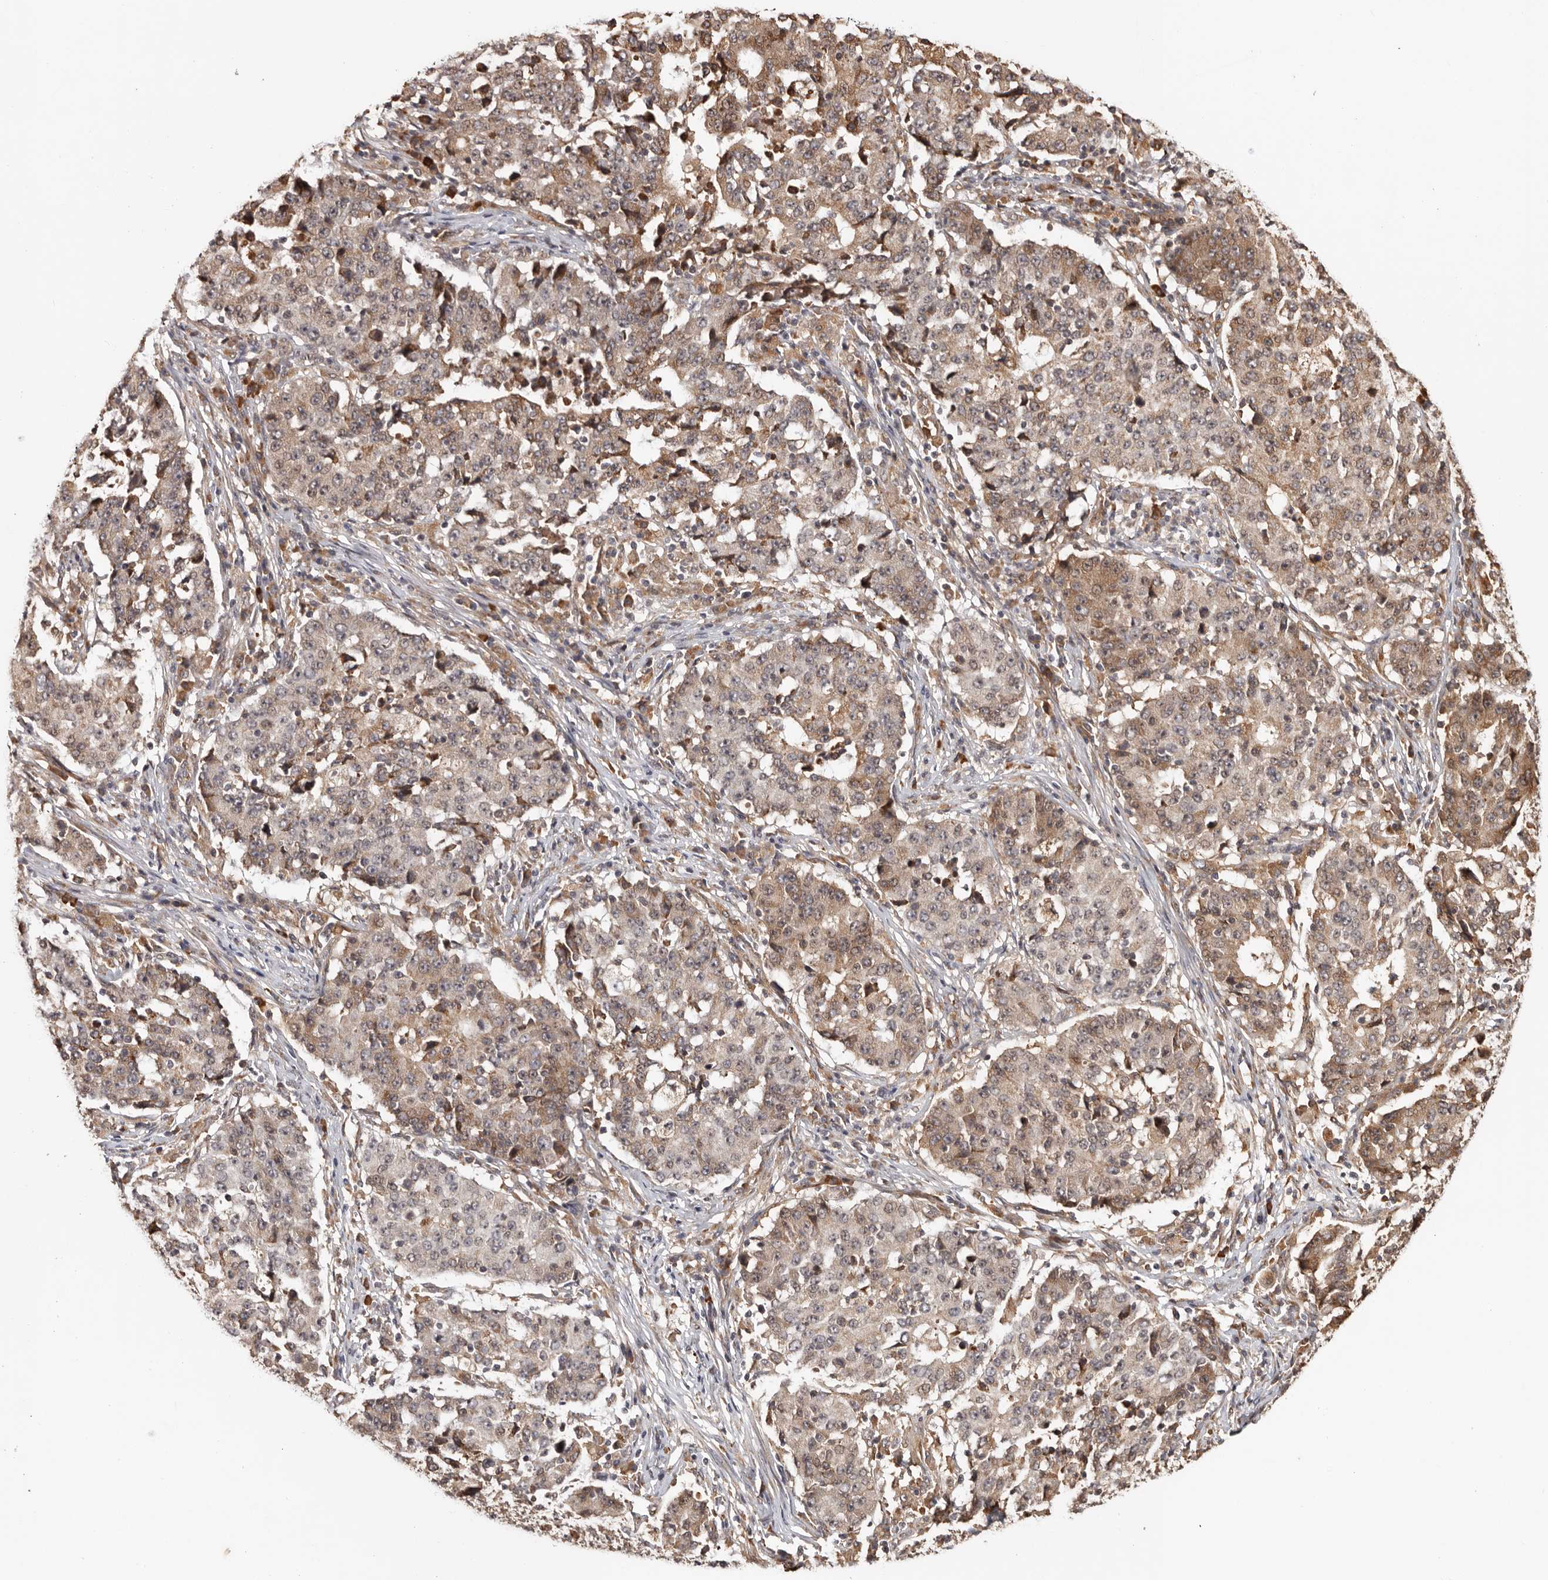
{"staining": {"intensity": "moderate", "quantity": ">75%", "location": "cytoplasmic/membranous"}, "tissue": "stomach cancer", "cell_type": "Tumor cells", "image_type": "cancer", "snomed": [{"axis": "morphology", "description": "Adenocarcinoma, NOS"}, {"axis": "topography", "description": "Stomach"}], "caption": "IHC staining of adenocarcinoma (stomach), which exhibits medium levels of moderate cytoplasmic/membranous staining in approximately >75% of tumor cells indicating moderate cytoplasmic/membranous protein expression. The staining was performed using DAB (3,3'-diaminobenzidine) (brown) for protein detection and nuclei were counterstained in hematoxylin (blue).", "gene": "ZNF83", "patient": {"sex": "male", "age": 59}}